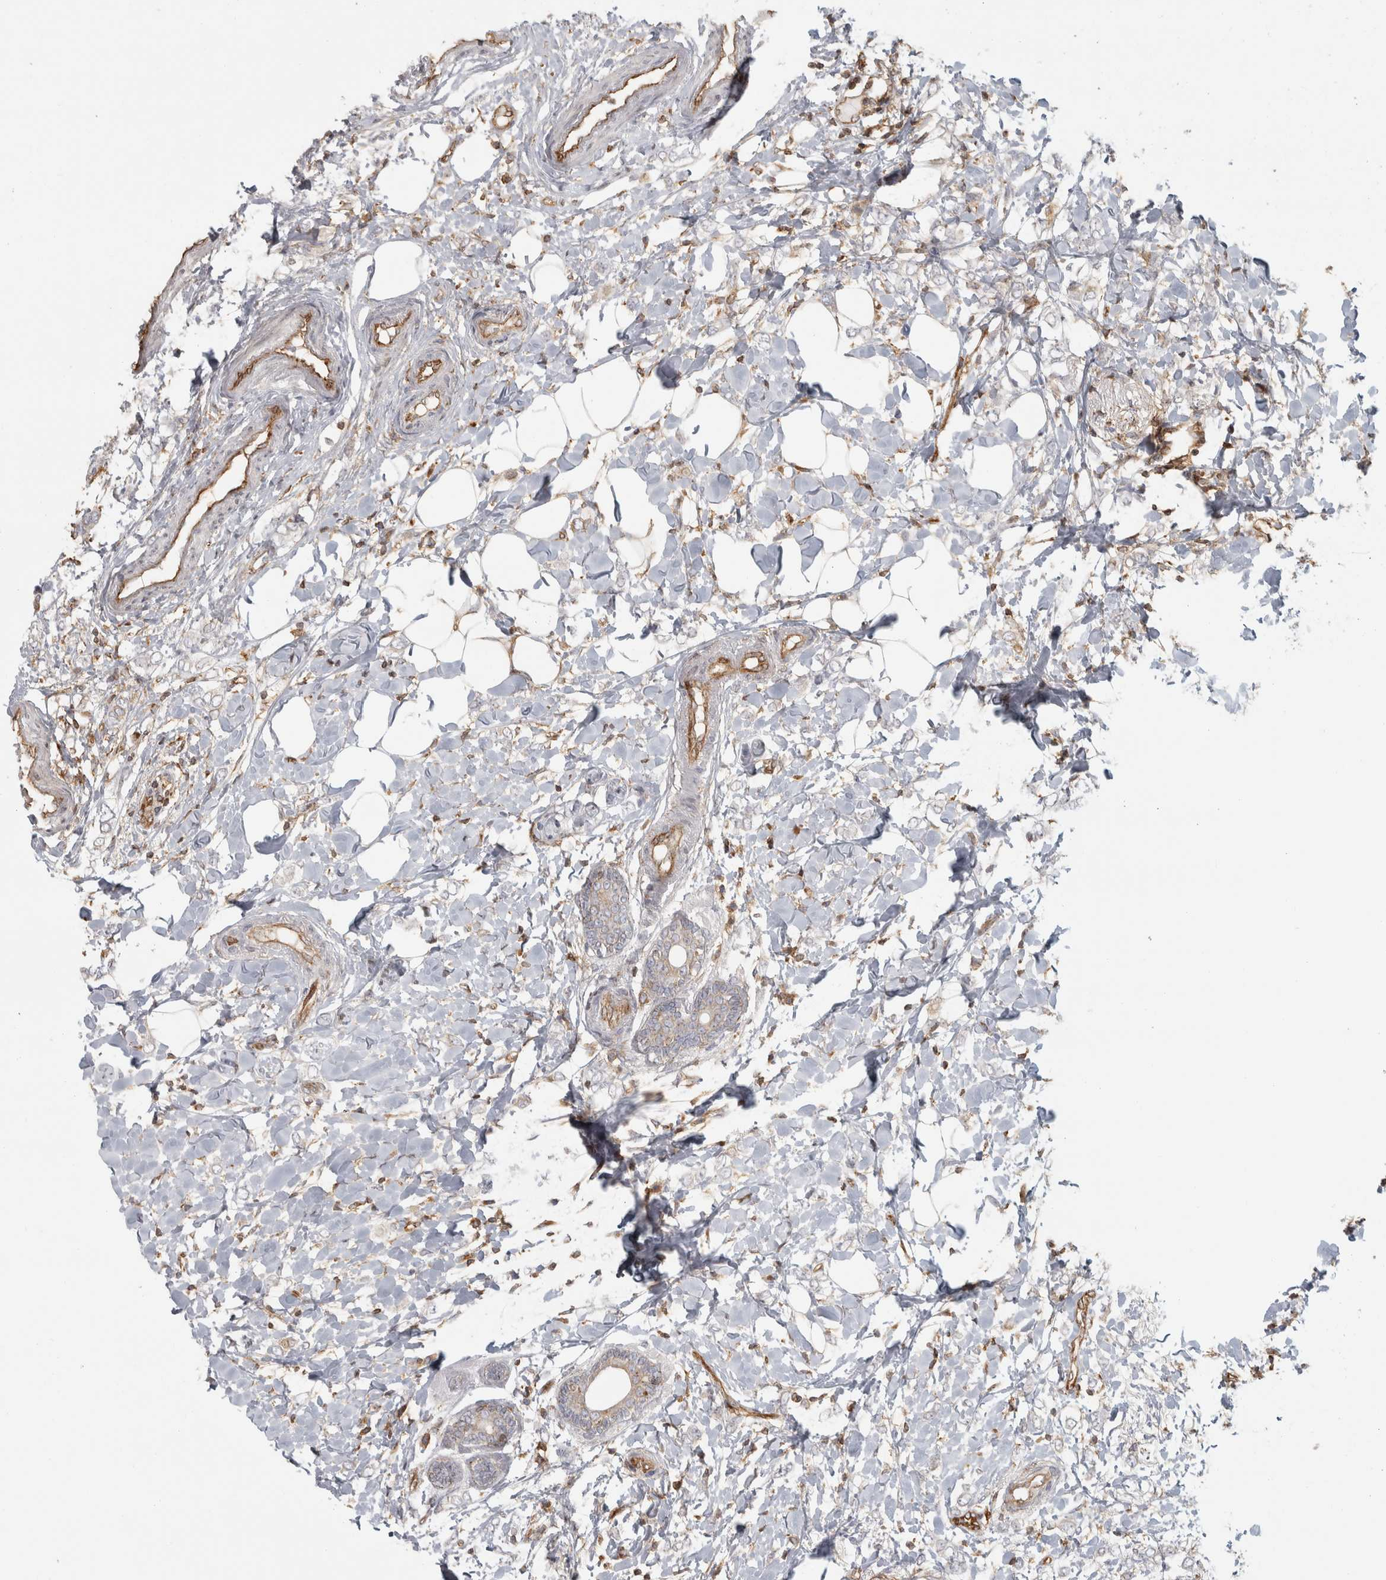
{"staining": {"intensity": "negative", "quantity": "none", "location": "none"}, "tissue": "breast cancer", "cell_type": "Tumor cells", "image_type": "cancer", "snomed": [{"axis": "morphology", "description": "Normal tissue, NOS"}, {"axis": "morphology", "description": "Lobular carcinoma"}, {"axis": "topography", "description": "Breast"}], "caption": "This is an IHC micrograph of human breast cancer. There is no positivity in tumor cells.", "gene": "HLA-E", "patient": {"sex": "female", "age": 47}}